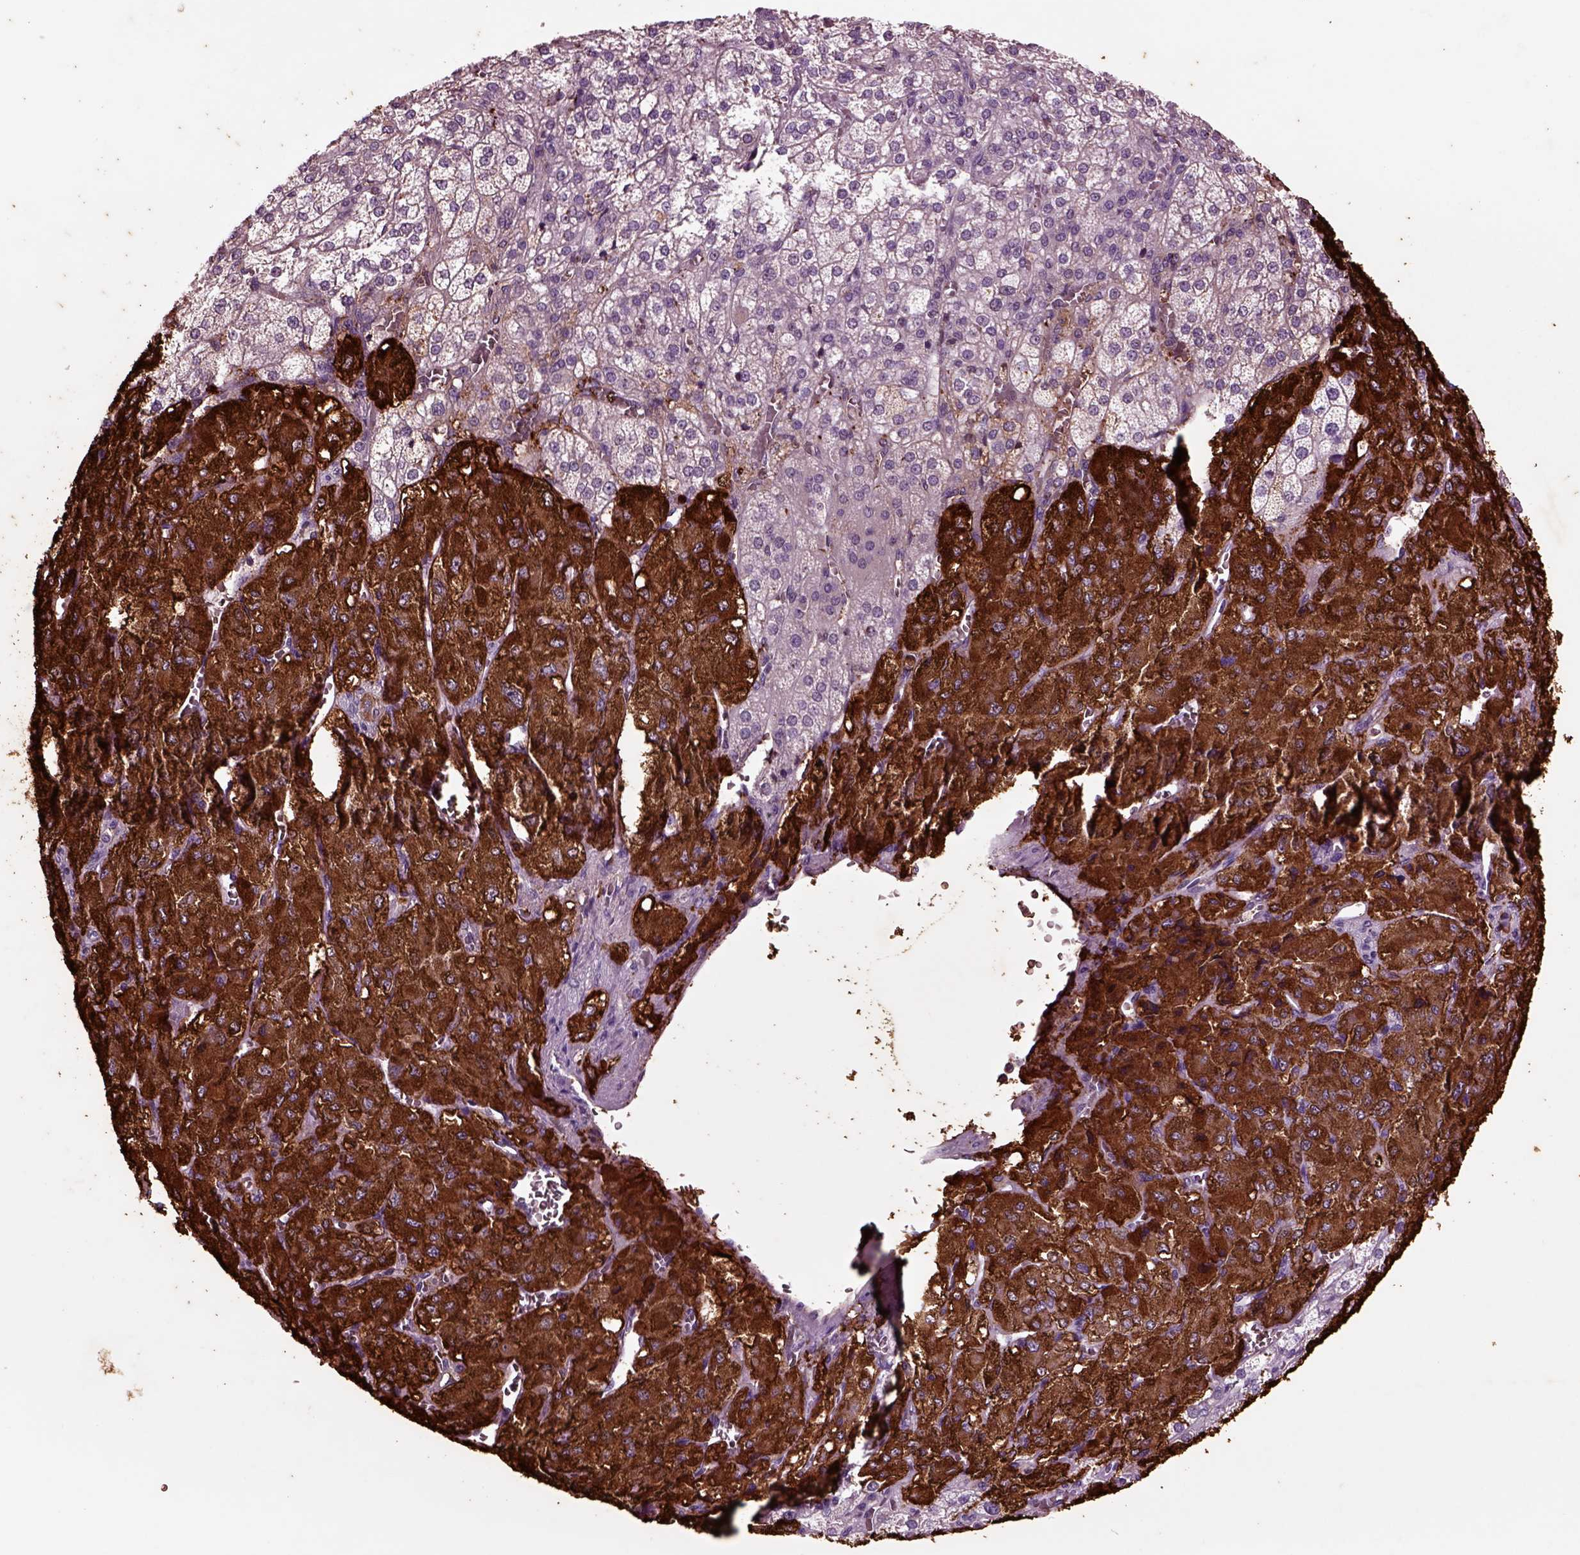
{"staining": {"intensity": "strong", "quantity": "25%-75%", "location": "cytoplasmic/membranous"}, "tissue": "adrenal gland", "cell_type": "Glandular cells", "image_type": "normal", "snomed": [{"axis": "morphology", "description": "Normal tissue, NOS"}, {"axis": "topography", "description": "Adrenal gland"}], "caption": "Adrenal gland was stained to show a protein in brown. There is high levels of strong cytoplasmic/membranous expression in about 25%-75% of glandular cells. The staining is performed using DAB brown chromogen to label protein expression. The nuclei are counter-stained blue using hematoxylin.", "gene": "CHGB", "patient": {"sex": "female", "age": 60}}